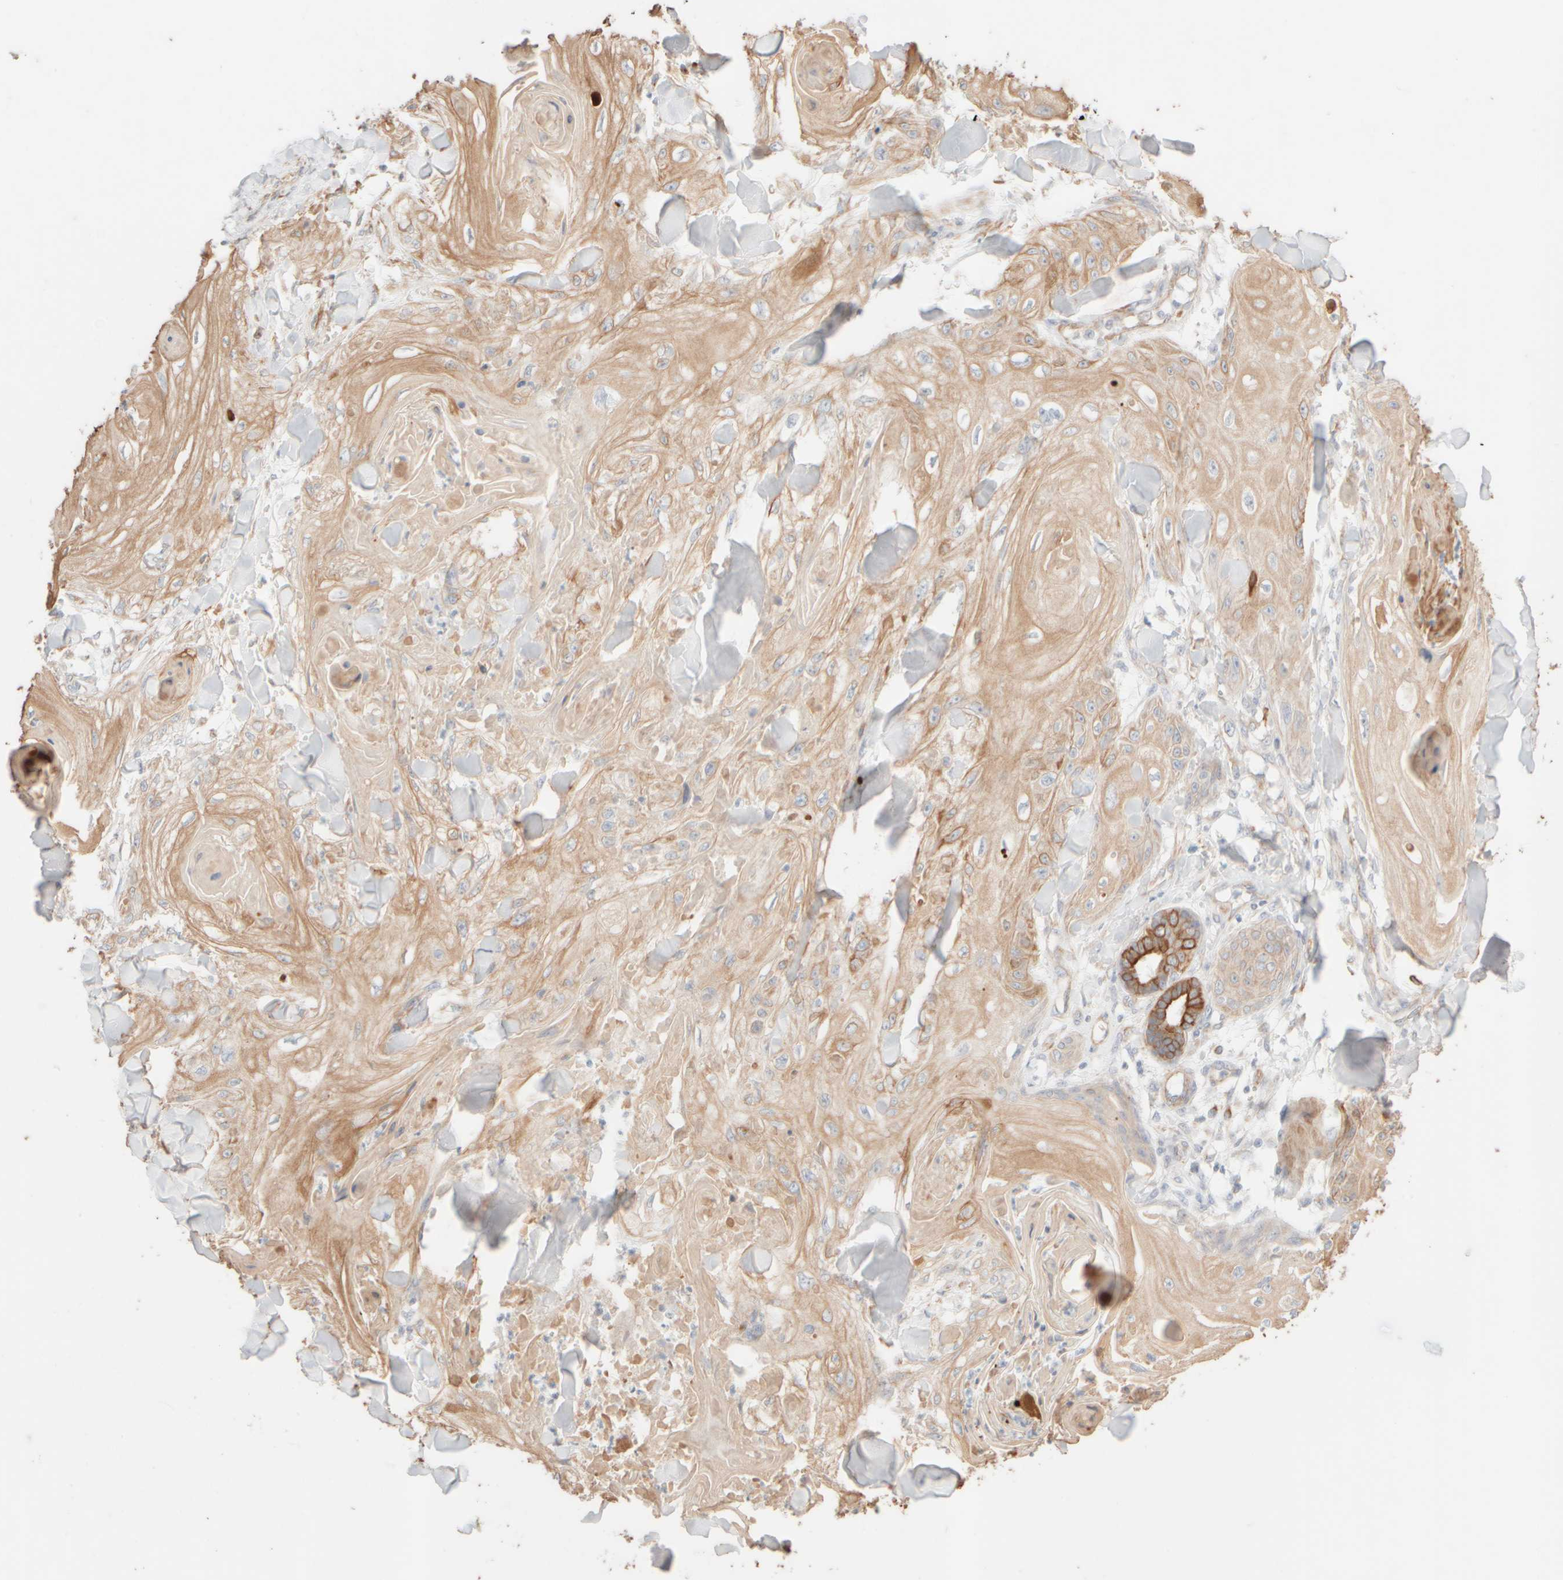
{"staining": {"intensity": "weak", "quantity": ">75%", "location": "cytoplasmic/membranous"}, "tissue": "skin cancer", "cell_type": "Tumor cells", "image_type": "cancer", "snomed": [{"axis": "morphology", "description": "Squamous cell carcinoma, NOS"}, {"axis": "topography", "description": "Skin"}], "caption": "The photomicrograph exhibits staining of skin cancer (squamous cell carcinoma), revealing weak cytoplasmic/membranous protein staining (brown color) within tumor cells.", "gene": "KRT15", "patient": {"sex": "male", "age": 74}}